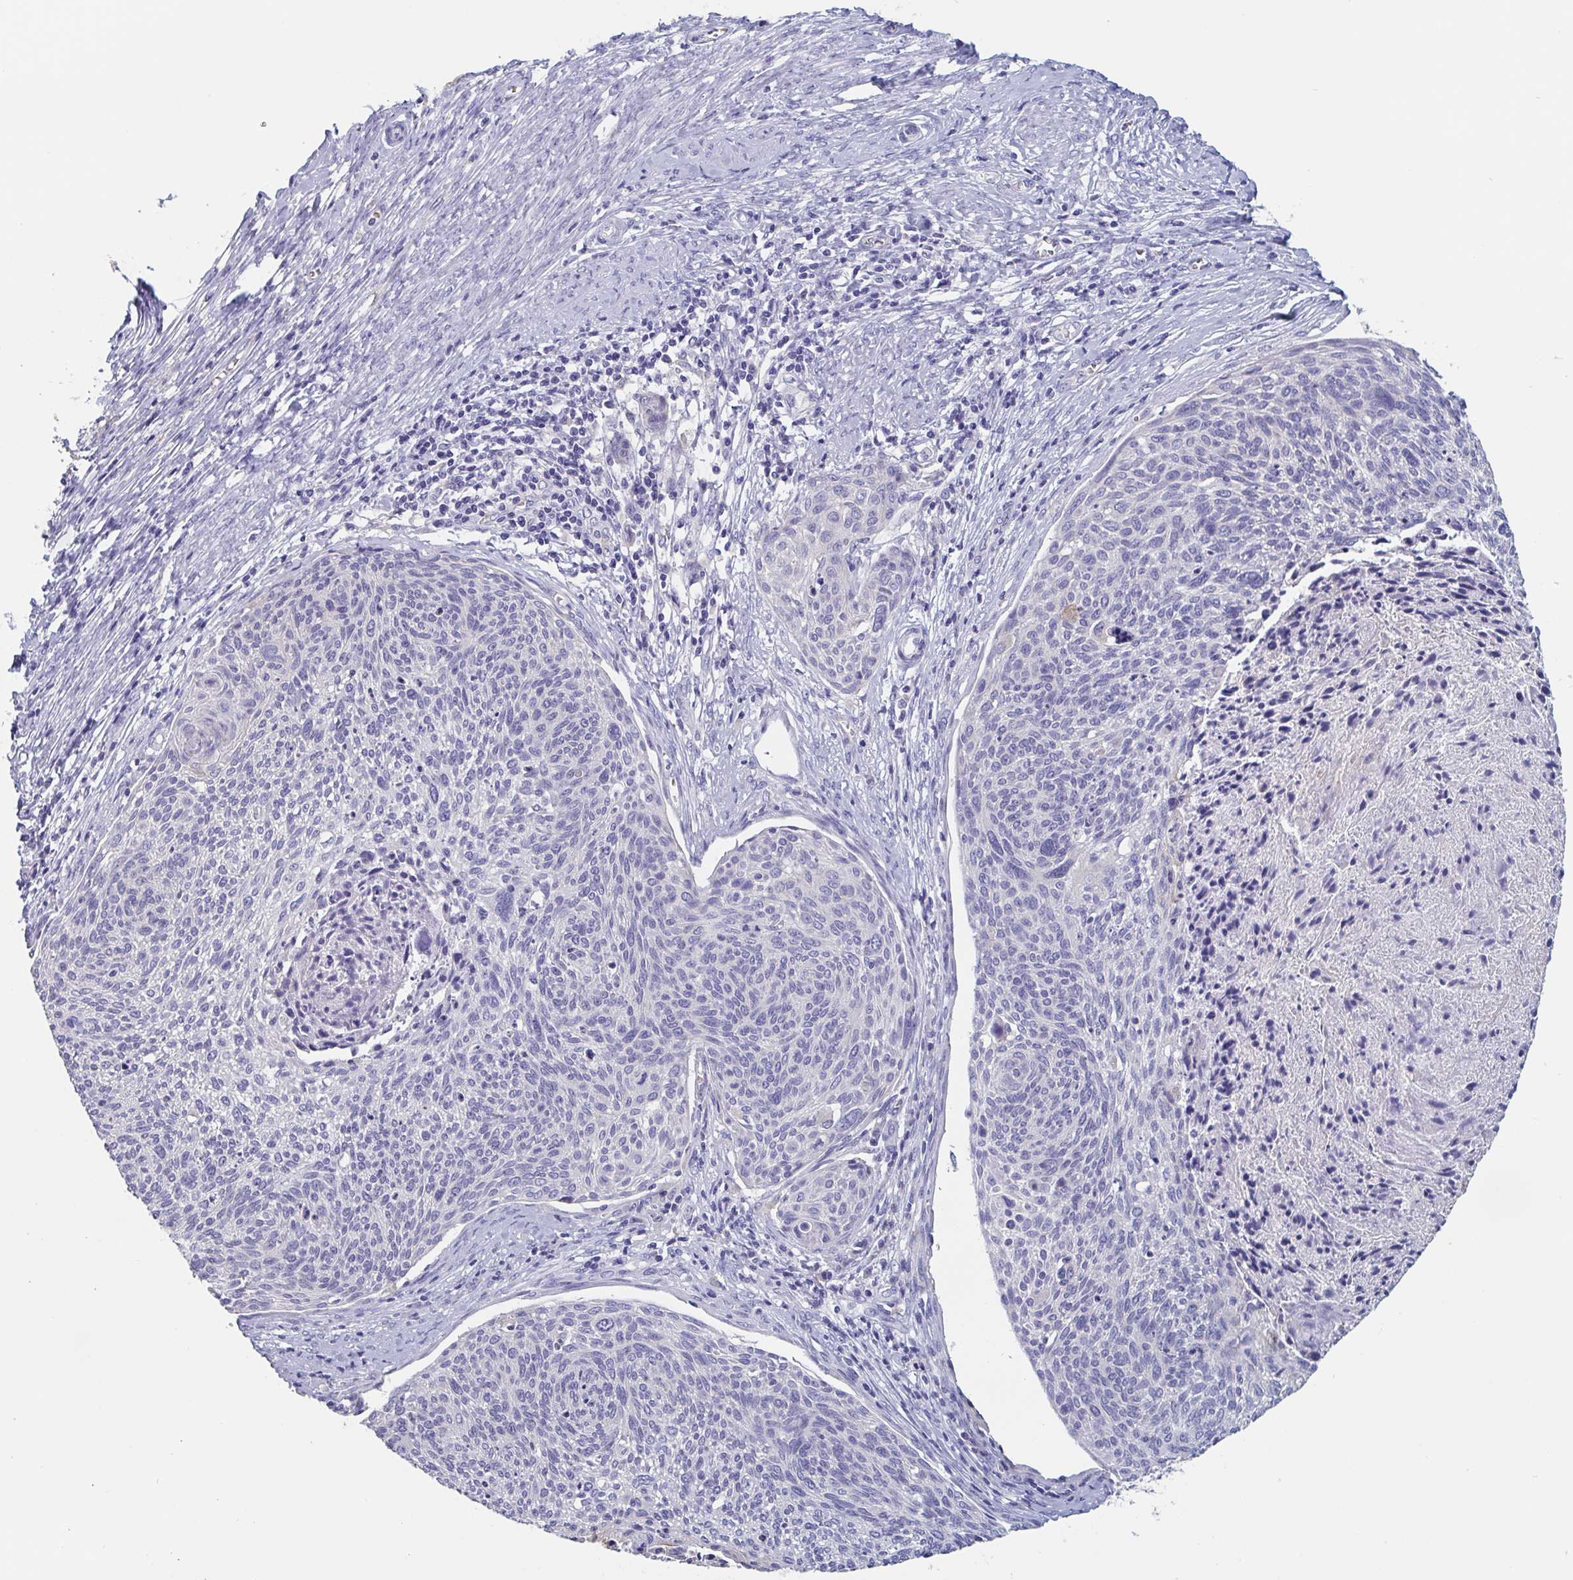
{"staining": {"intensity": "negative", "quantity": "none", "location": "none"}, "tissue": "cervical cancer", "cell_type": "Tumor cells", "image_type": "cancer", "snomed": [{"axis": "morphology", "description": "Squamous cell carcinoma, NOS"}, {"axis": "topography", "description": "Cervix"}], "caption": "This is an immunohistochemistry (IHC) histopathology image of human cervical squamous cell carcinoma. There is no expression in tumor cells.", "gene": "ABHD16A", "patient": {"sex": "female", "age": 49}}